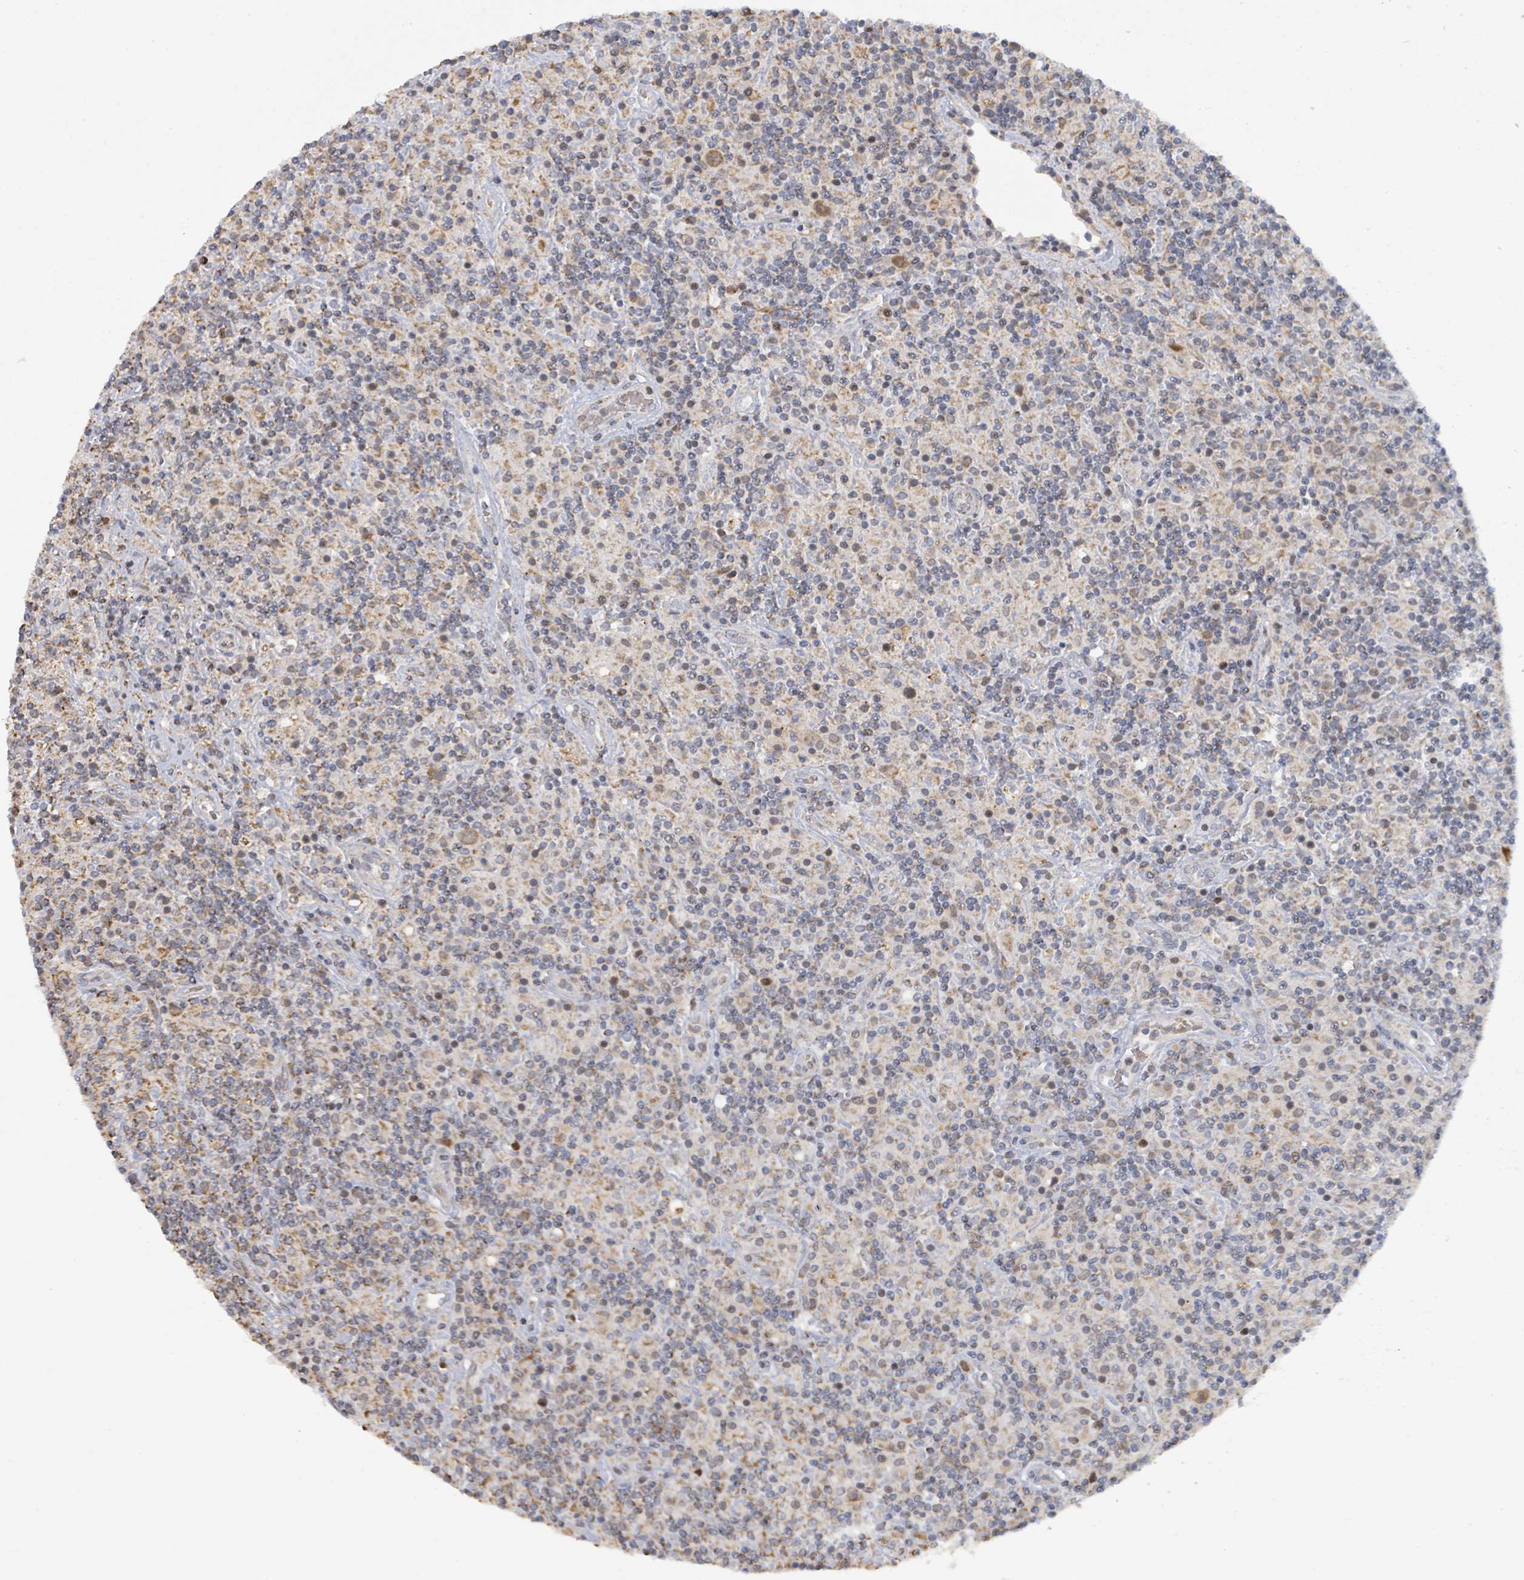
{"staining": {"intensity": "moderate", "quantity": ">75%", "location": "cytoplasmic/membranous,nuclear"}, "tissue": "lymphoma", "cell_type": "Tumor cells", "image_type": "cancer", "snomed": [{"axis": "morphology", "description": "Hodgkin's disease, NOS"}, {"axis": "topography", "description": "Lymph node"}], "caption": "Protein staining of Hodgkin's disease tissue exhibits moderate cytoplasmic/membranous and nuclear expression in about >75% of tumor cells. The staining is performed using DAB brown chromogen to label protein expression. The nuclei are counter-stained blue using hematoxylin.", "gene": "PSMB7", "patient": {"sex": "male", "age": 70}}